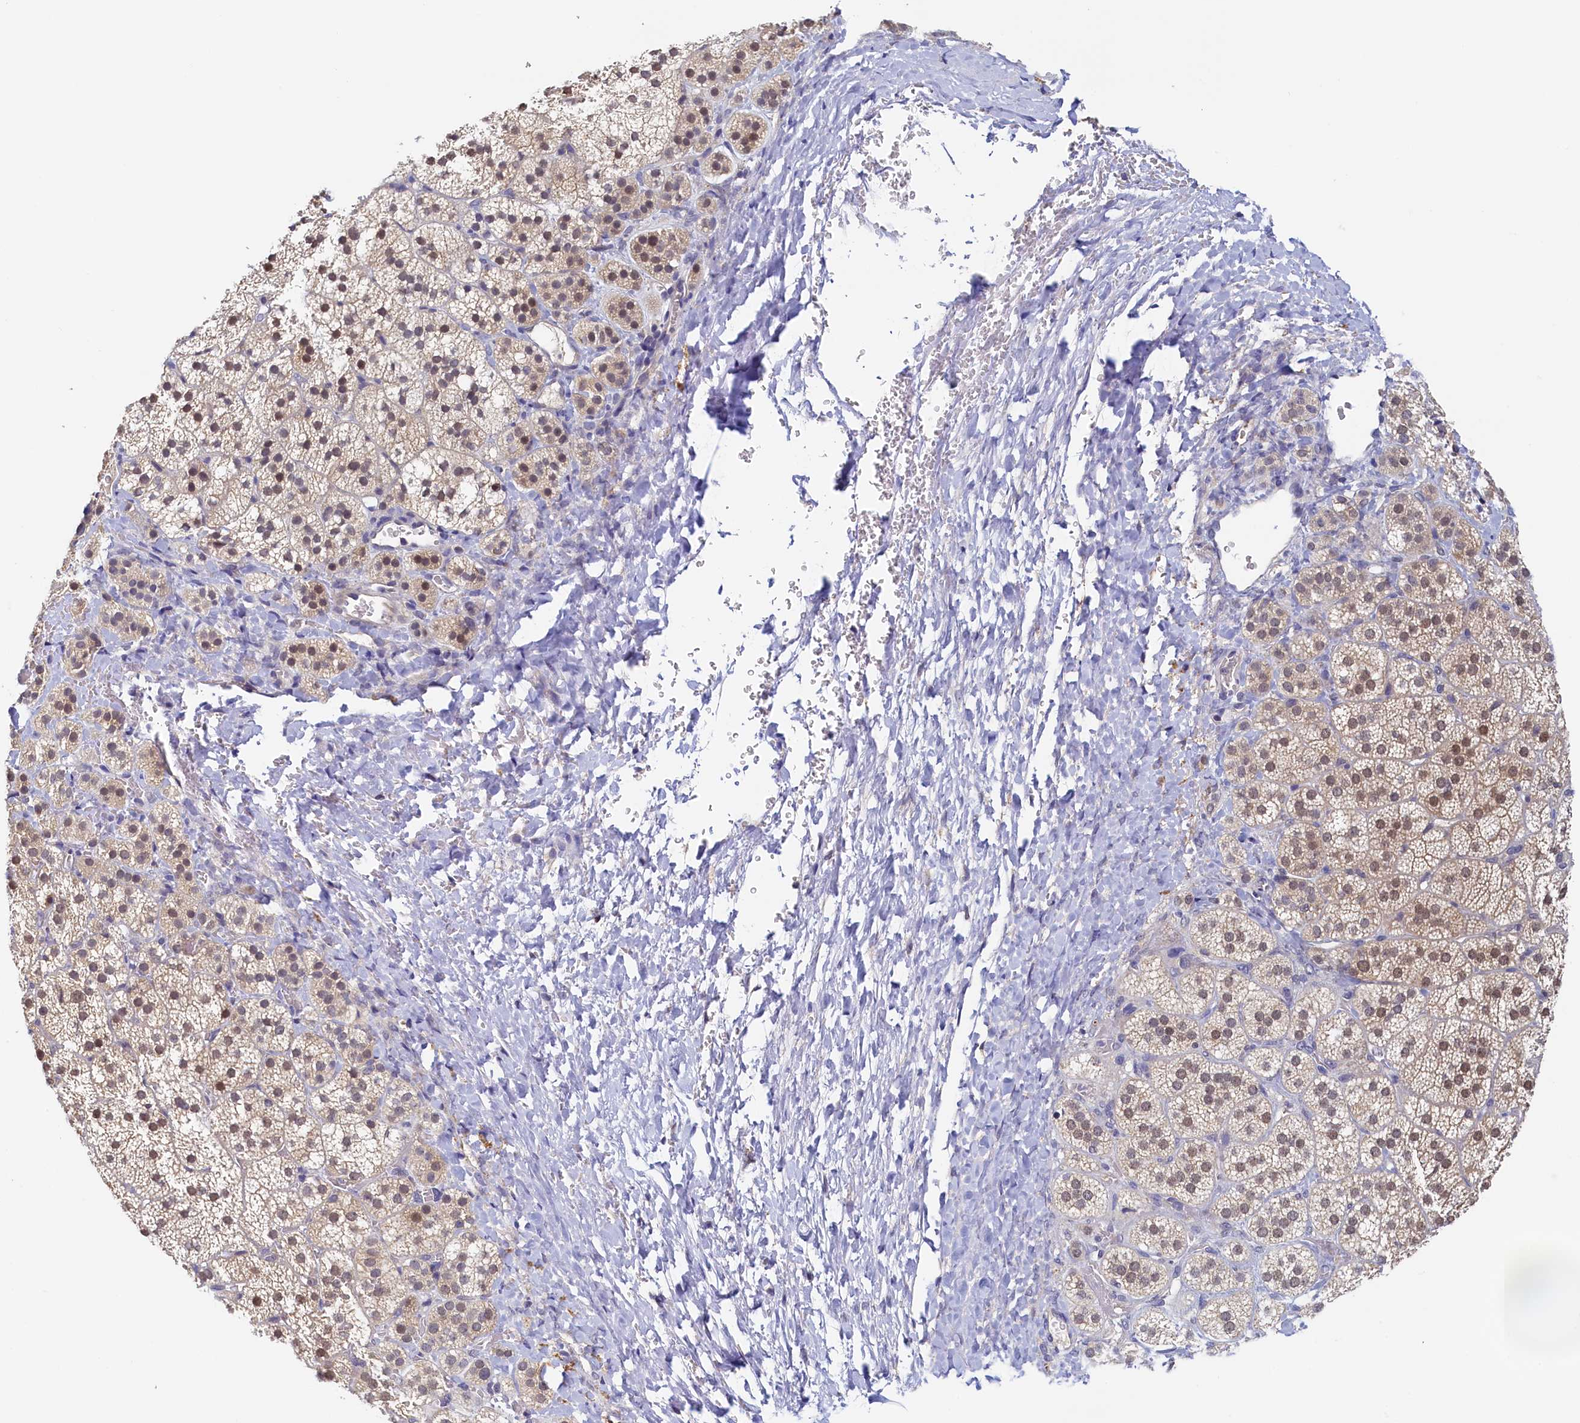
{"staining": {"intensity": "moderate", "quantity": "25%-75%", "location": "nuclear"}, "tissue": "adrenal gland", "cell_type": "Glandular cells", "image_type": "normal", "snomed": [{"axis": "morphology", "description": "Normal tissue, NOS"}, {"axis": "topography", "description": "Adrenal gland"}], "caption": "This photomicrograph exhibits immunohistochemistry (IHC) staining of unremarkable human adrenal gland, with medium moderate nuclear positivity in about 25%-75% of glandular cells.", "gene": "PAAF1", "patient": {"sex": "female", "age": 44}}